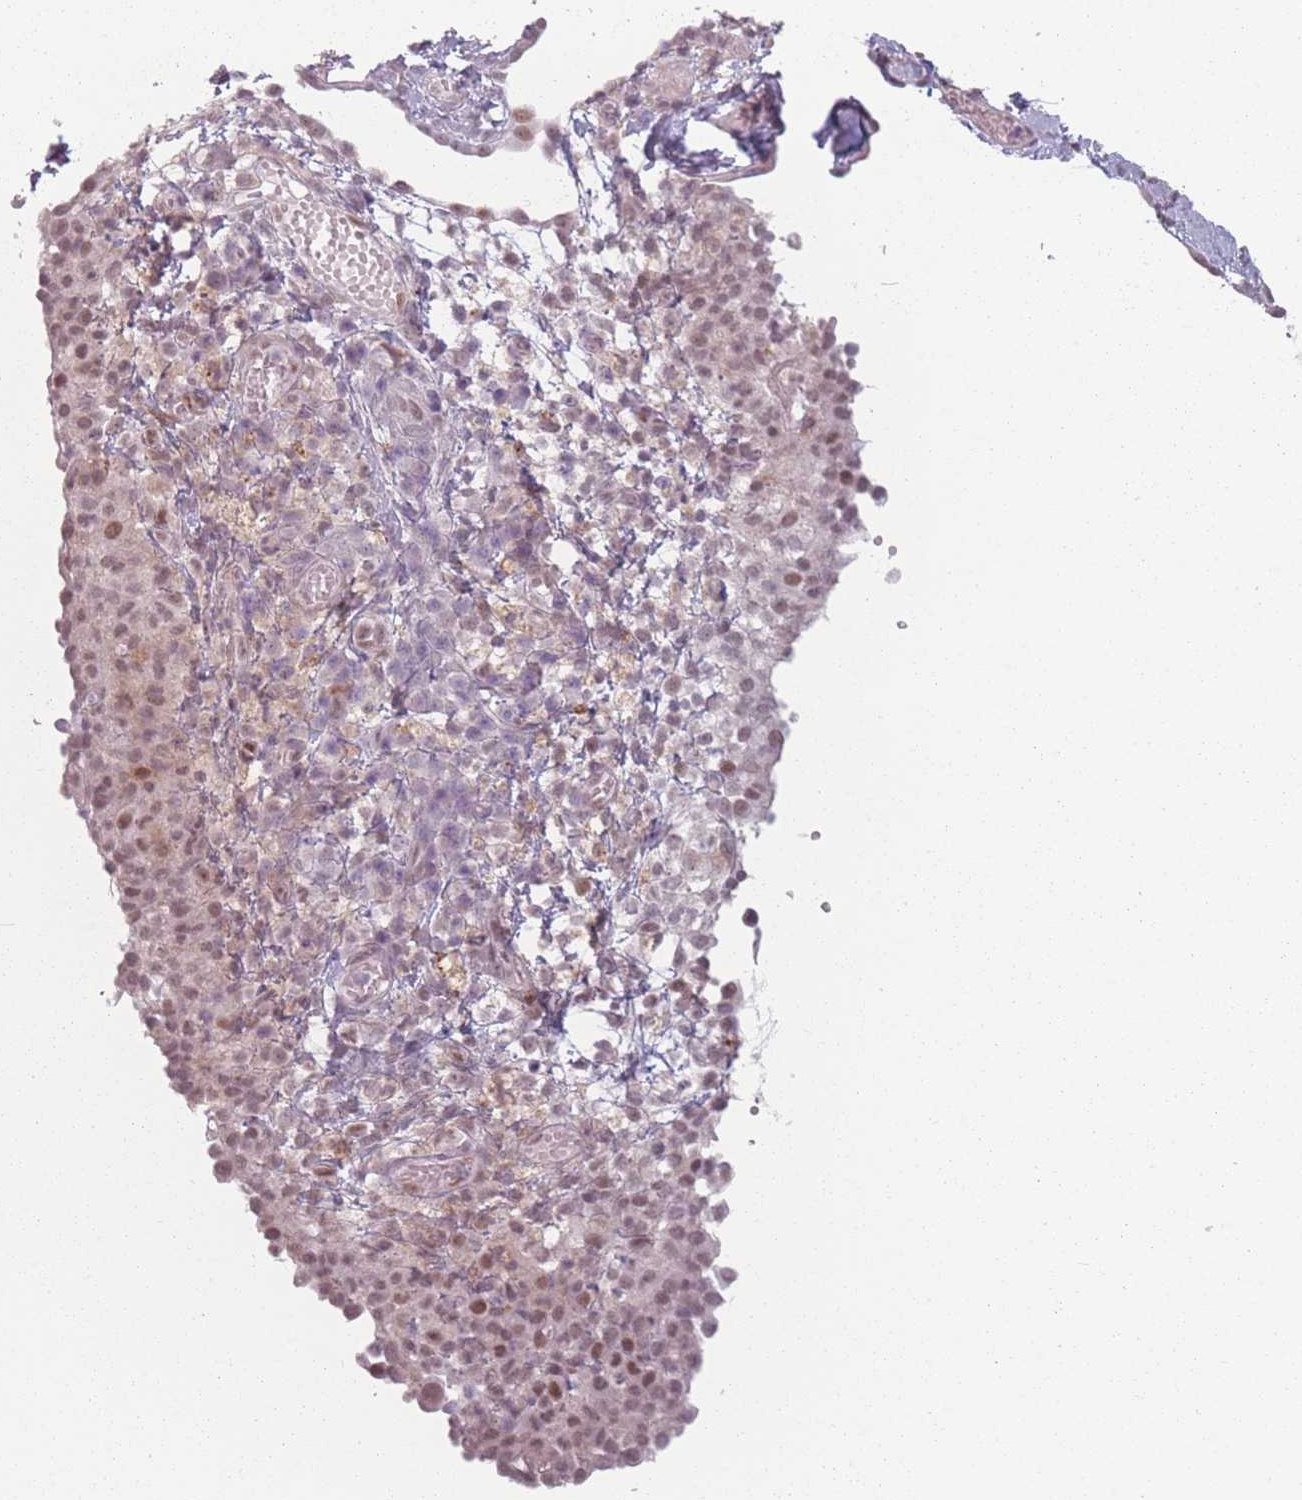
{"staining": {"intensity": "moderate", "quantity": "25%-75%", "location": "nuclear"}, "tissue": "ovarian cancer", "cell_type": "Tumor cells", "image_type": "cancer", "snomed": [{"axis": "morphology", "description": "Carcinoma, endometroid"}, {"axis": "topography", "description": "Ovary"}], "caption": "Immunohistochemical staining of human ovarian cancer (endometroid carcinoma) reveals medium levels of moderate nuclear positivity in approximately 25%-75% of tumor cells.", "gene": "OR10C1", "patient": {"sex": "female", "age": 42}}